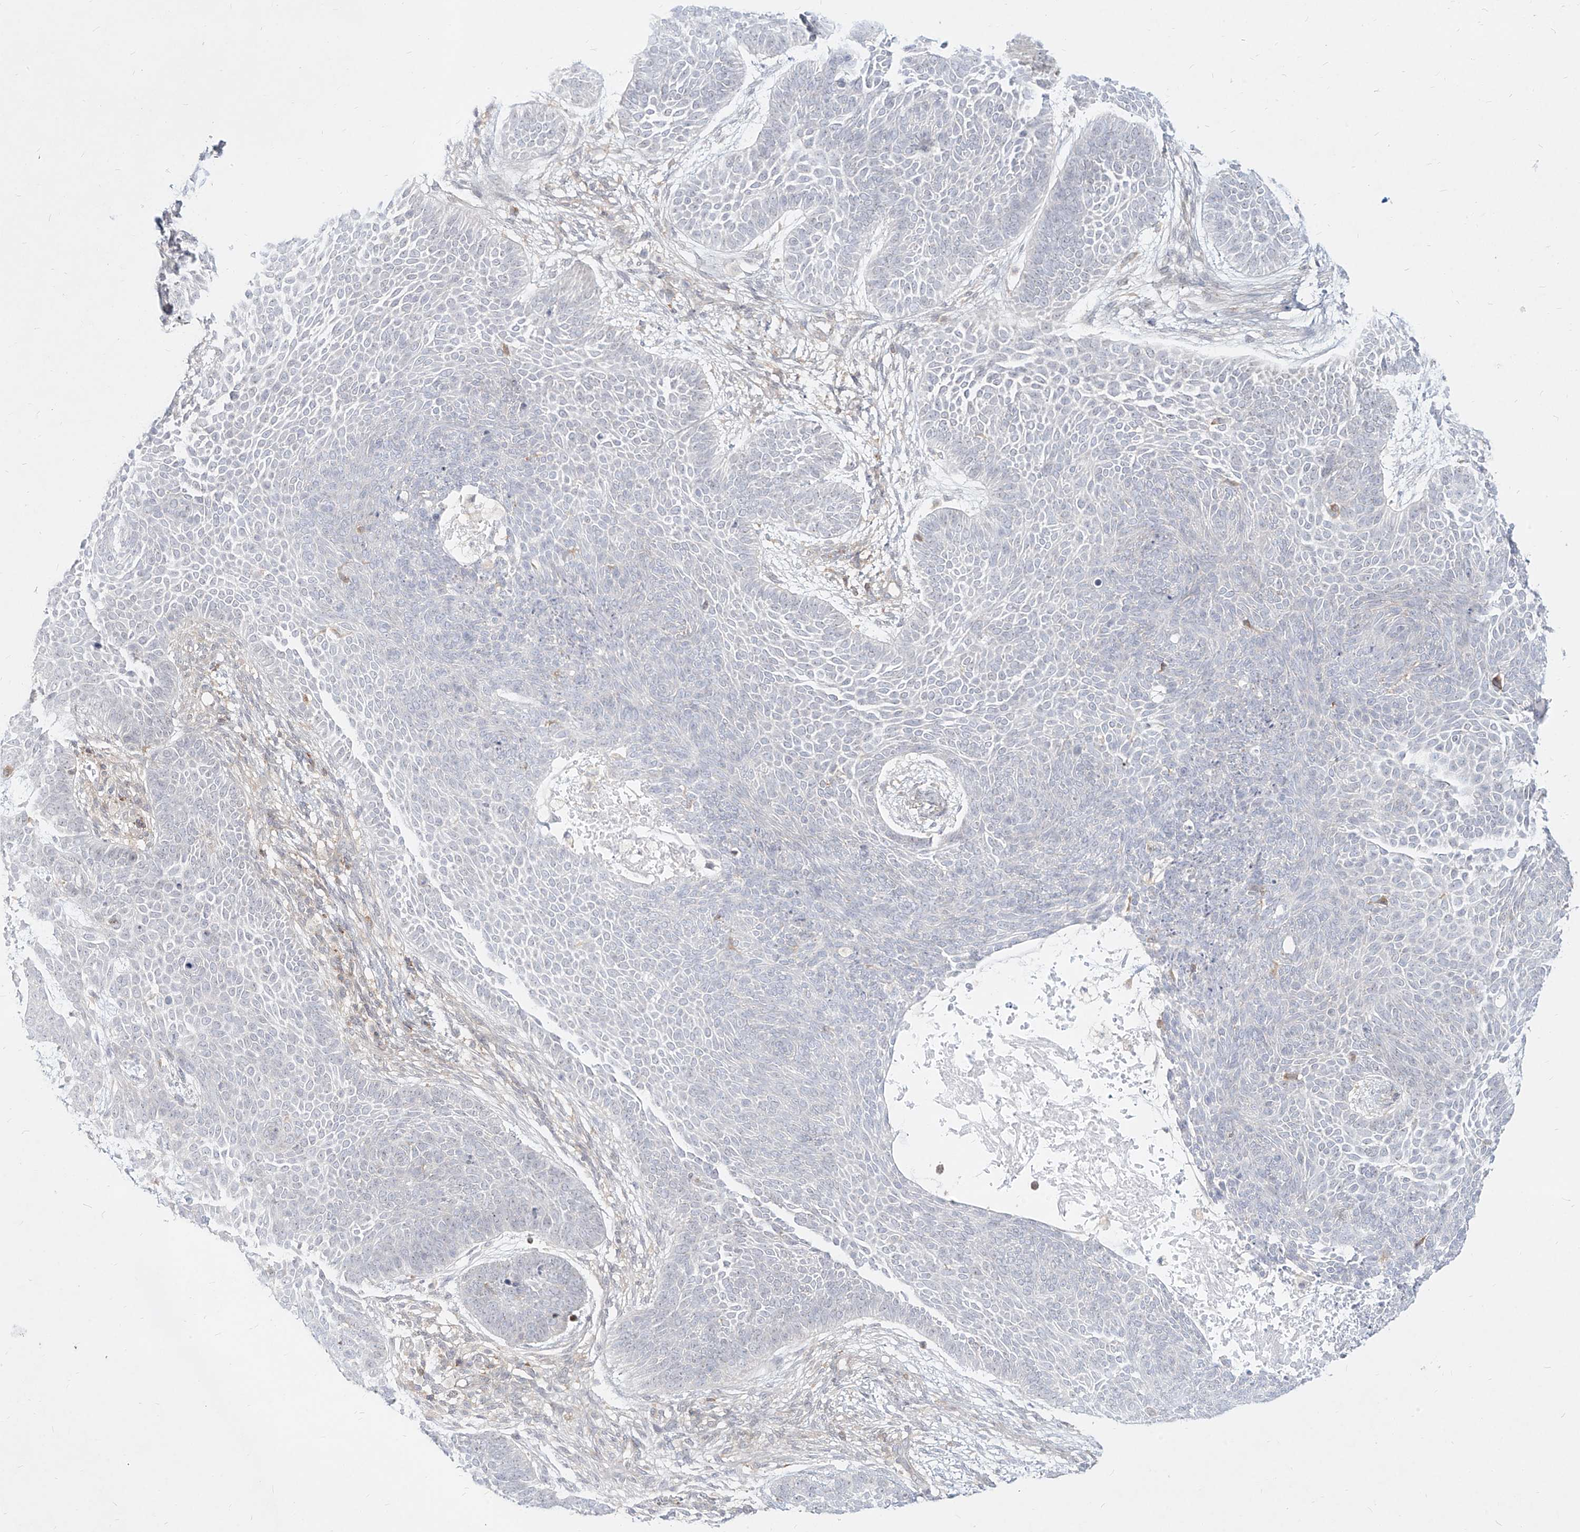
{"staining": {"intensity": "negative", "quantity": "none", "location": "none"}, "tissue": "skin cancer", "cell_type": "Tumor cells", "image_type": "cancer", "snomed": [{"axis": "morphology", "description": "Basal cell carcinoma"}, {"axis": "topography", "description": "Skin"}], "caption": "Micrograph shows no significant protein expression in tumor cells of skin cancer.", "gene": "SLC2A12", "patient": {"sex": "male", "age": 85}}